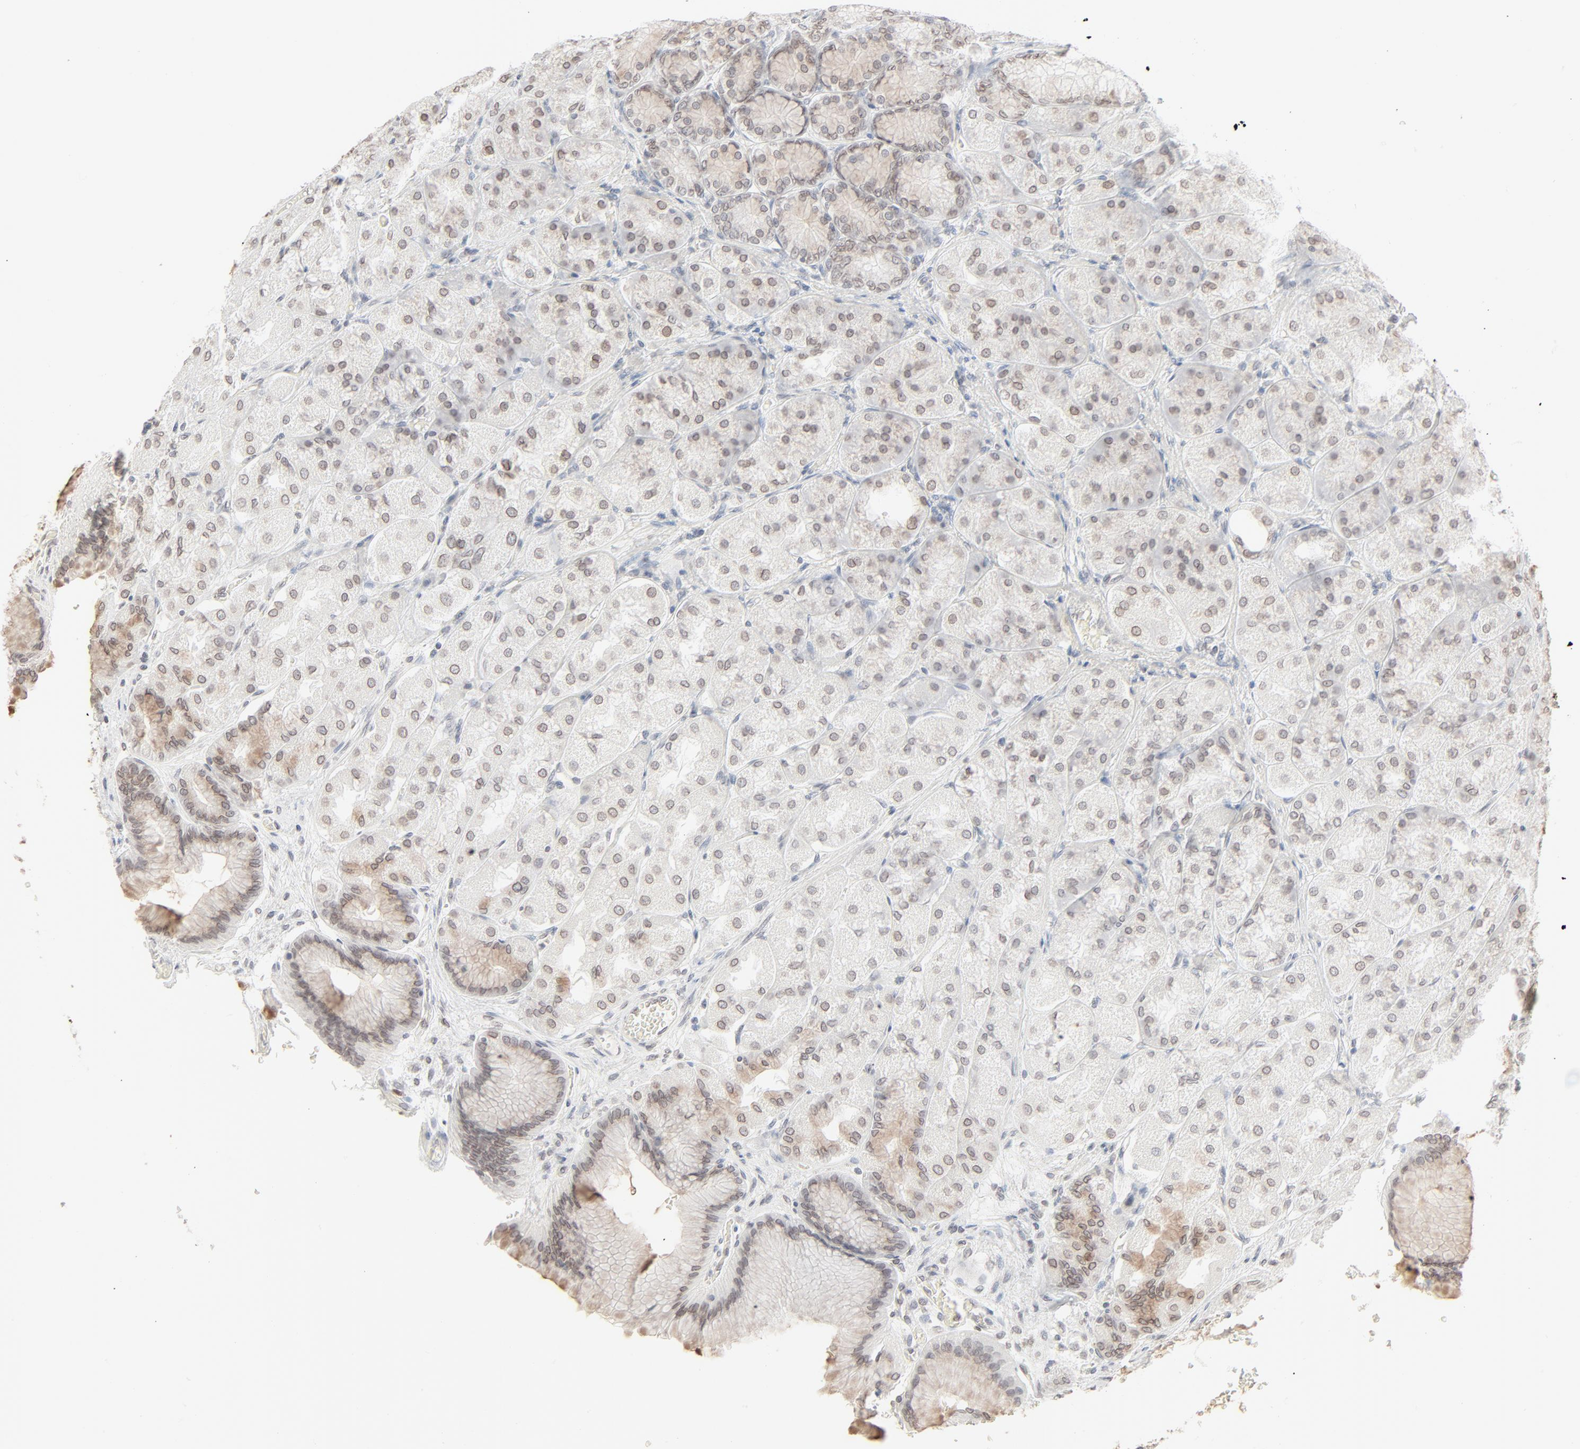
{"staining": {"intensity": "moderate", "quantity": "25%-75%", "location": "cytoplasmic/membranous,nuclear"}, "tissue": "stomach", "cell_type": "Glandular cells", "image_type": "normal", "snomed": [{"axis": "morphology", "description": "Normal tissue, NOS"}, {"axis": "morphology", "description": "Adenocarcinoma, NOS"}, {"axis": "topography", "description": "Stomach"}, {"axis": "topography", "description": "Stomach, lower"}], "caption": "The photomicrograph demonstrates a brown stain indicating the presence of a protein in the cytoplasmic/membranous,nuclear of glandular cells in stomach. (Brightfield microscopy of DAB IHC at high magnification).", "gene": "MAD1L1", "patient": {"sex": "female", "age": 65}}